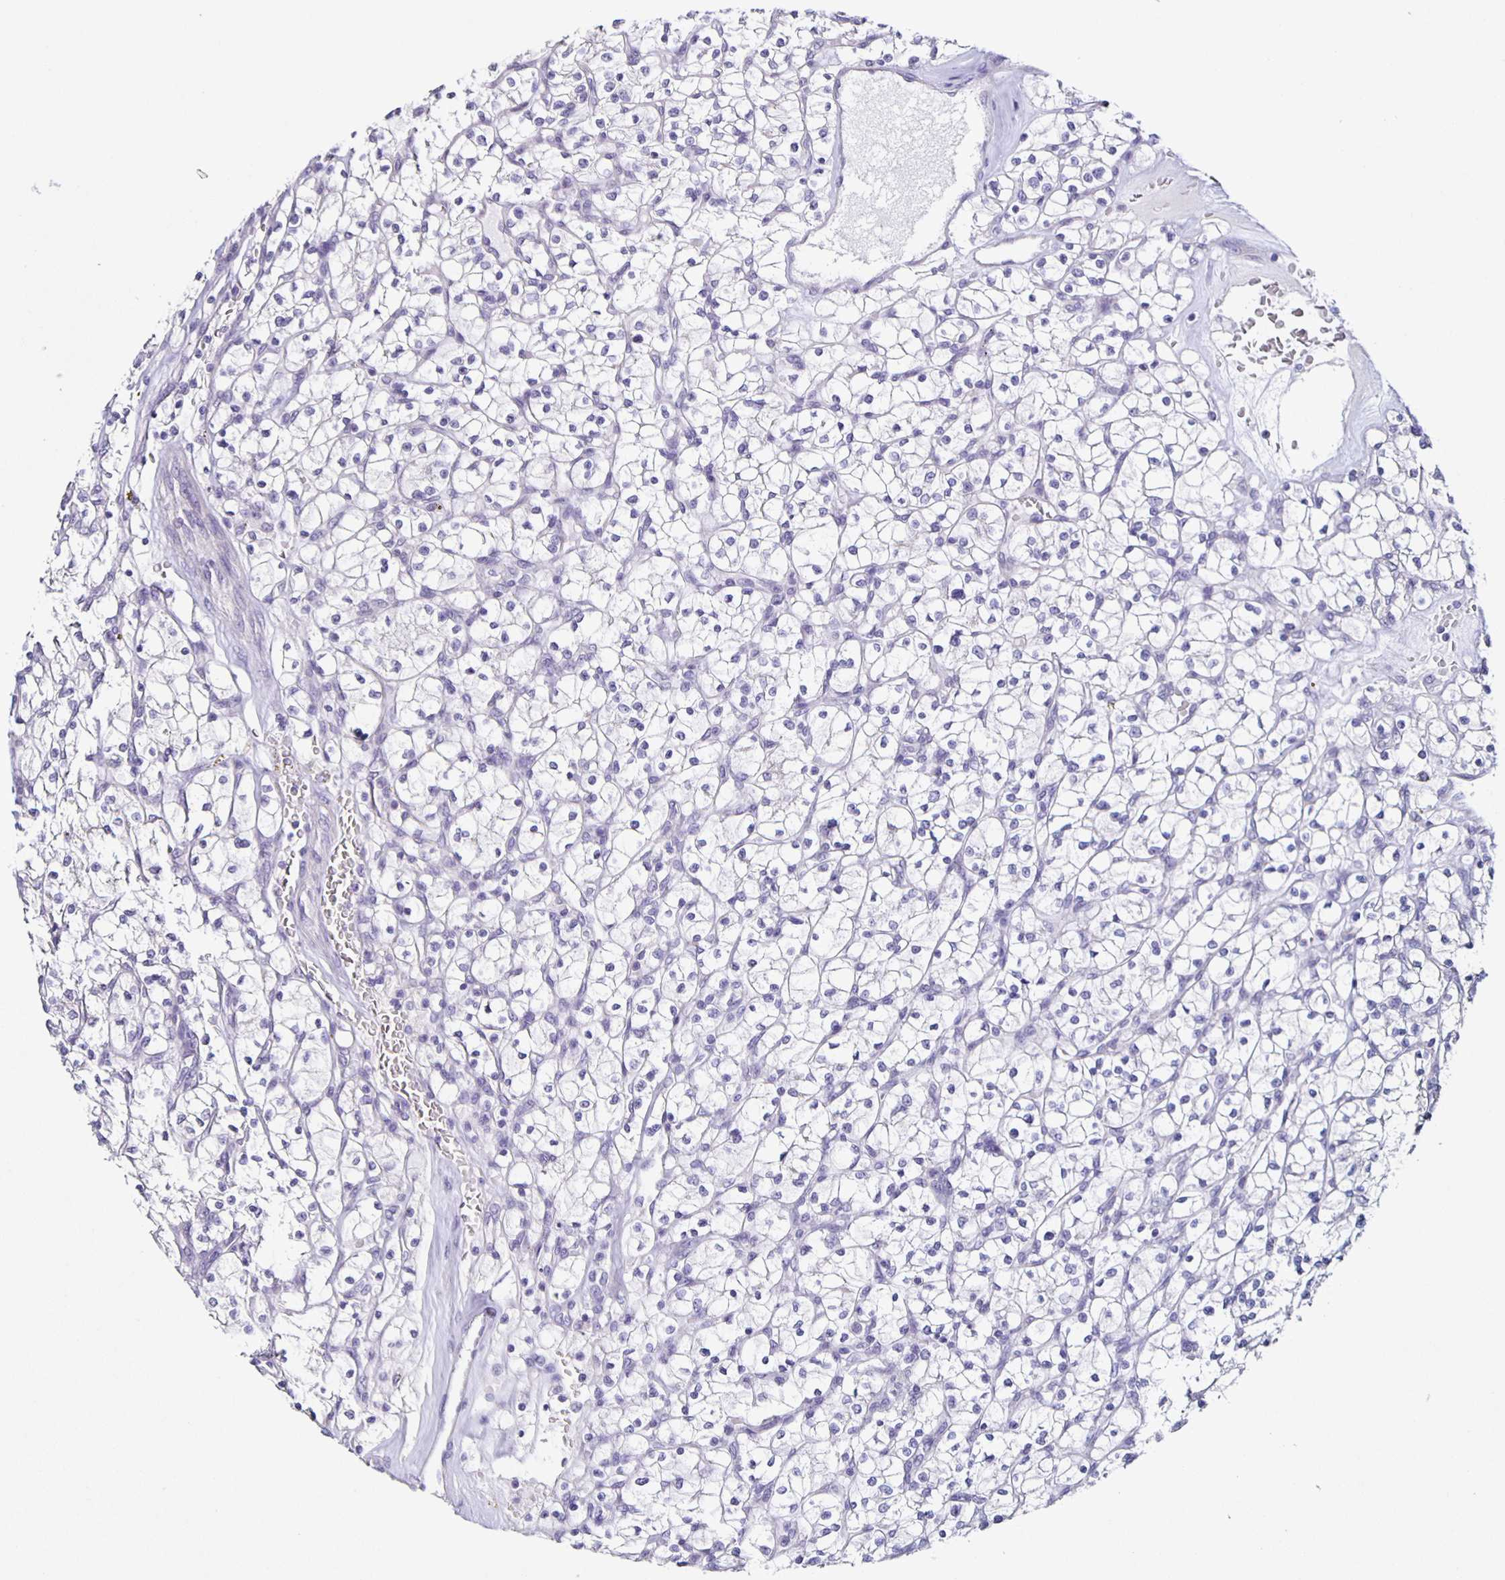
{"staining": {"intensity": "negative", "quantity": "none", "location": "none"}, "tissue": "renal cancer", "cell_type": "Tumor cells", "image_type": "cancer", "snomed": [{"axis": "morphology", "description": "Adenocarcinoma, NOS"}, {"axis": "topography", "description": "Kidney"}], "caption": "Immunohistochemistry of human renal cancer (adenocarcinoma) shows no positivity in tumor cells.", "gene": "SLC12A3", "patient": {"sex": "female", "age": 64}}